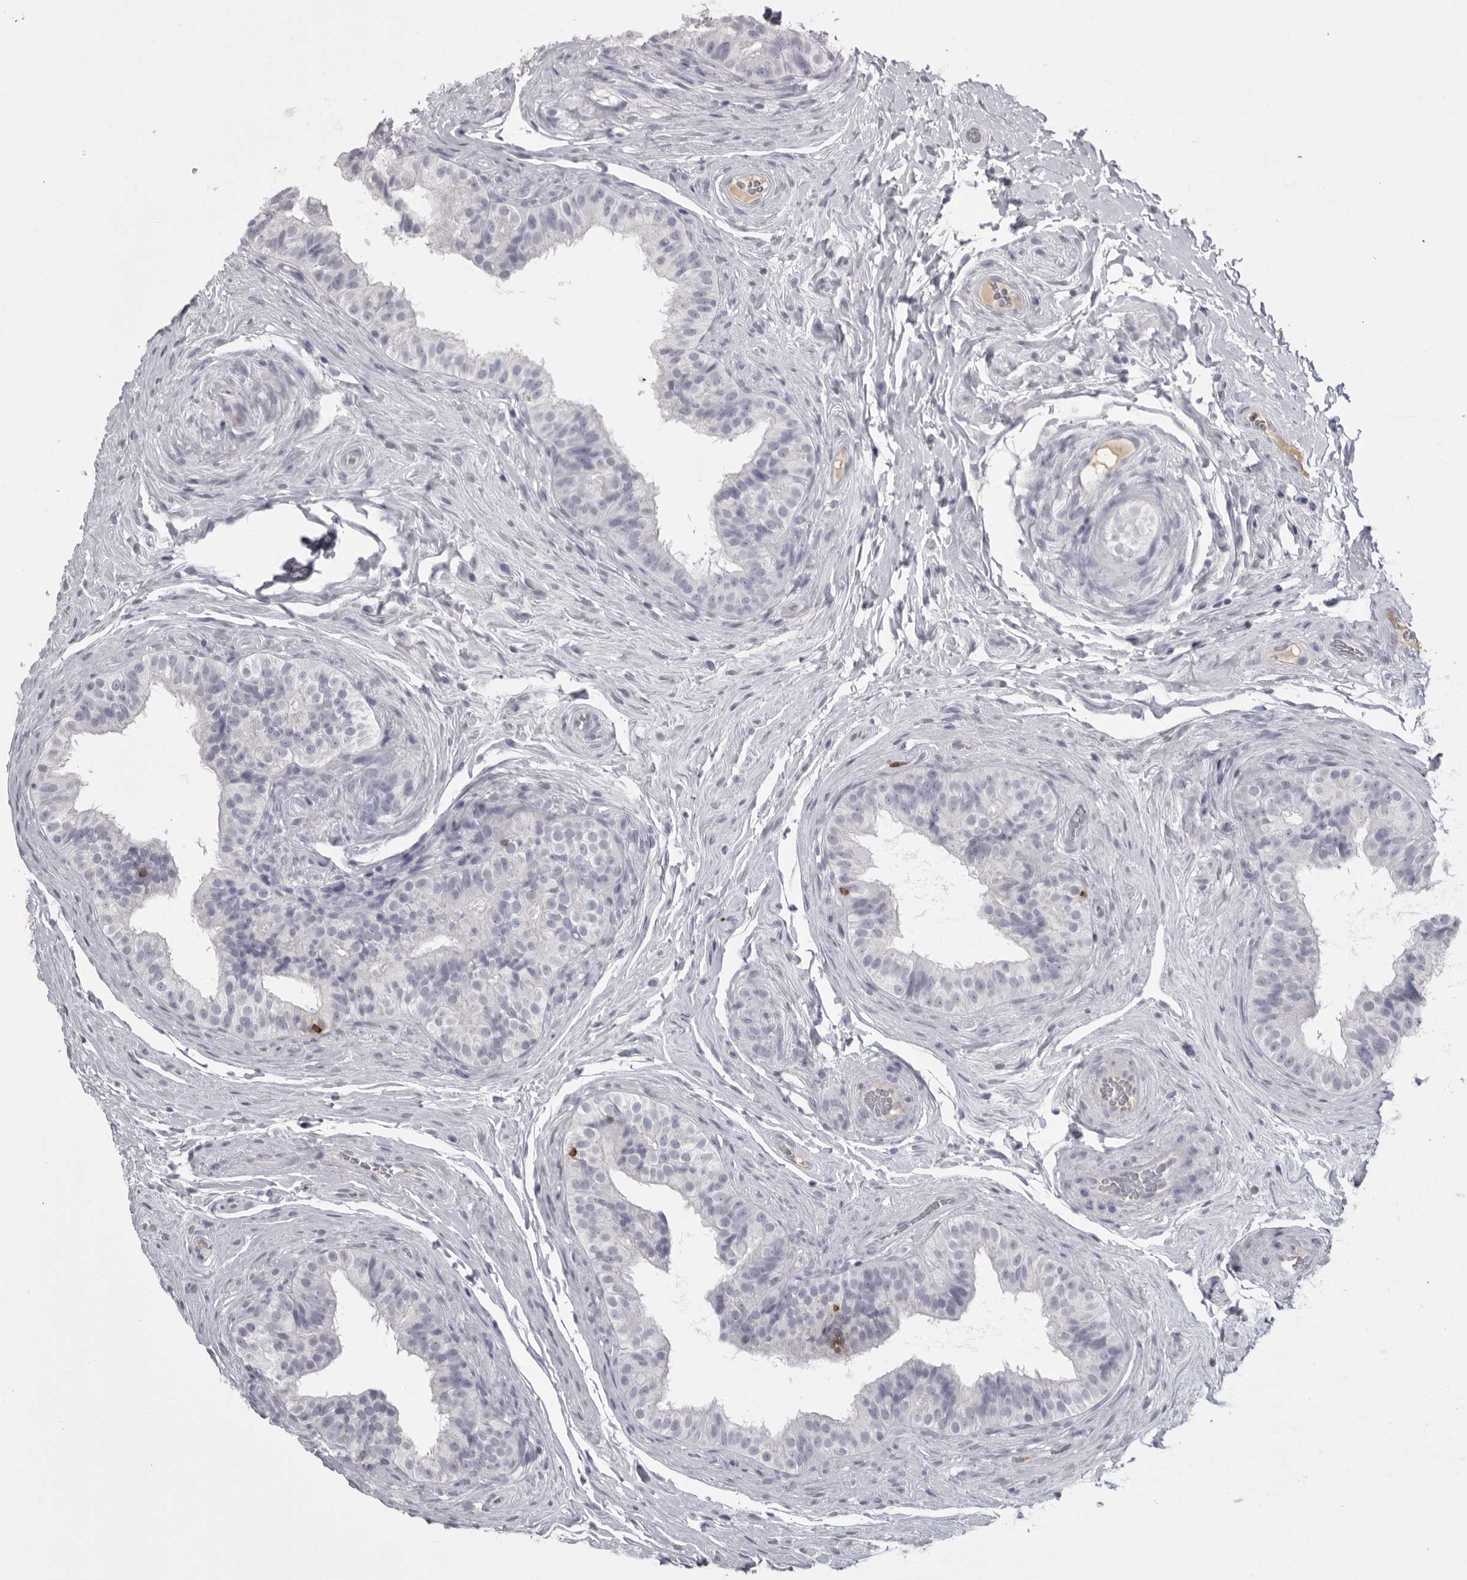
{"staining": {"intensity": "negative", "quantity": "none", "location": "none"}, "tissue": "epididymis", "cell_type": "Glandular cells", "image_type": "normal", "snomed": [{"axis": "morphology", "description": "Normal tissue, NOS"}, {"axis": "topography", "description": "Epididymis"}], "caption": "Photomicrograph shows no significant protein expression in glandular cells of benign epididymis. The staining is performed using DAB (3,3'-diaminobenzidine) brown chromogen with nuclei counter-stained in using hematoxylin.", "gene": "GNLY", "patient": {"sex": "male", "age": 49}}